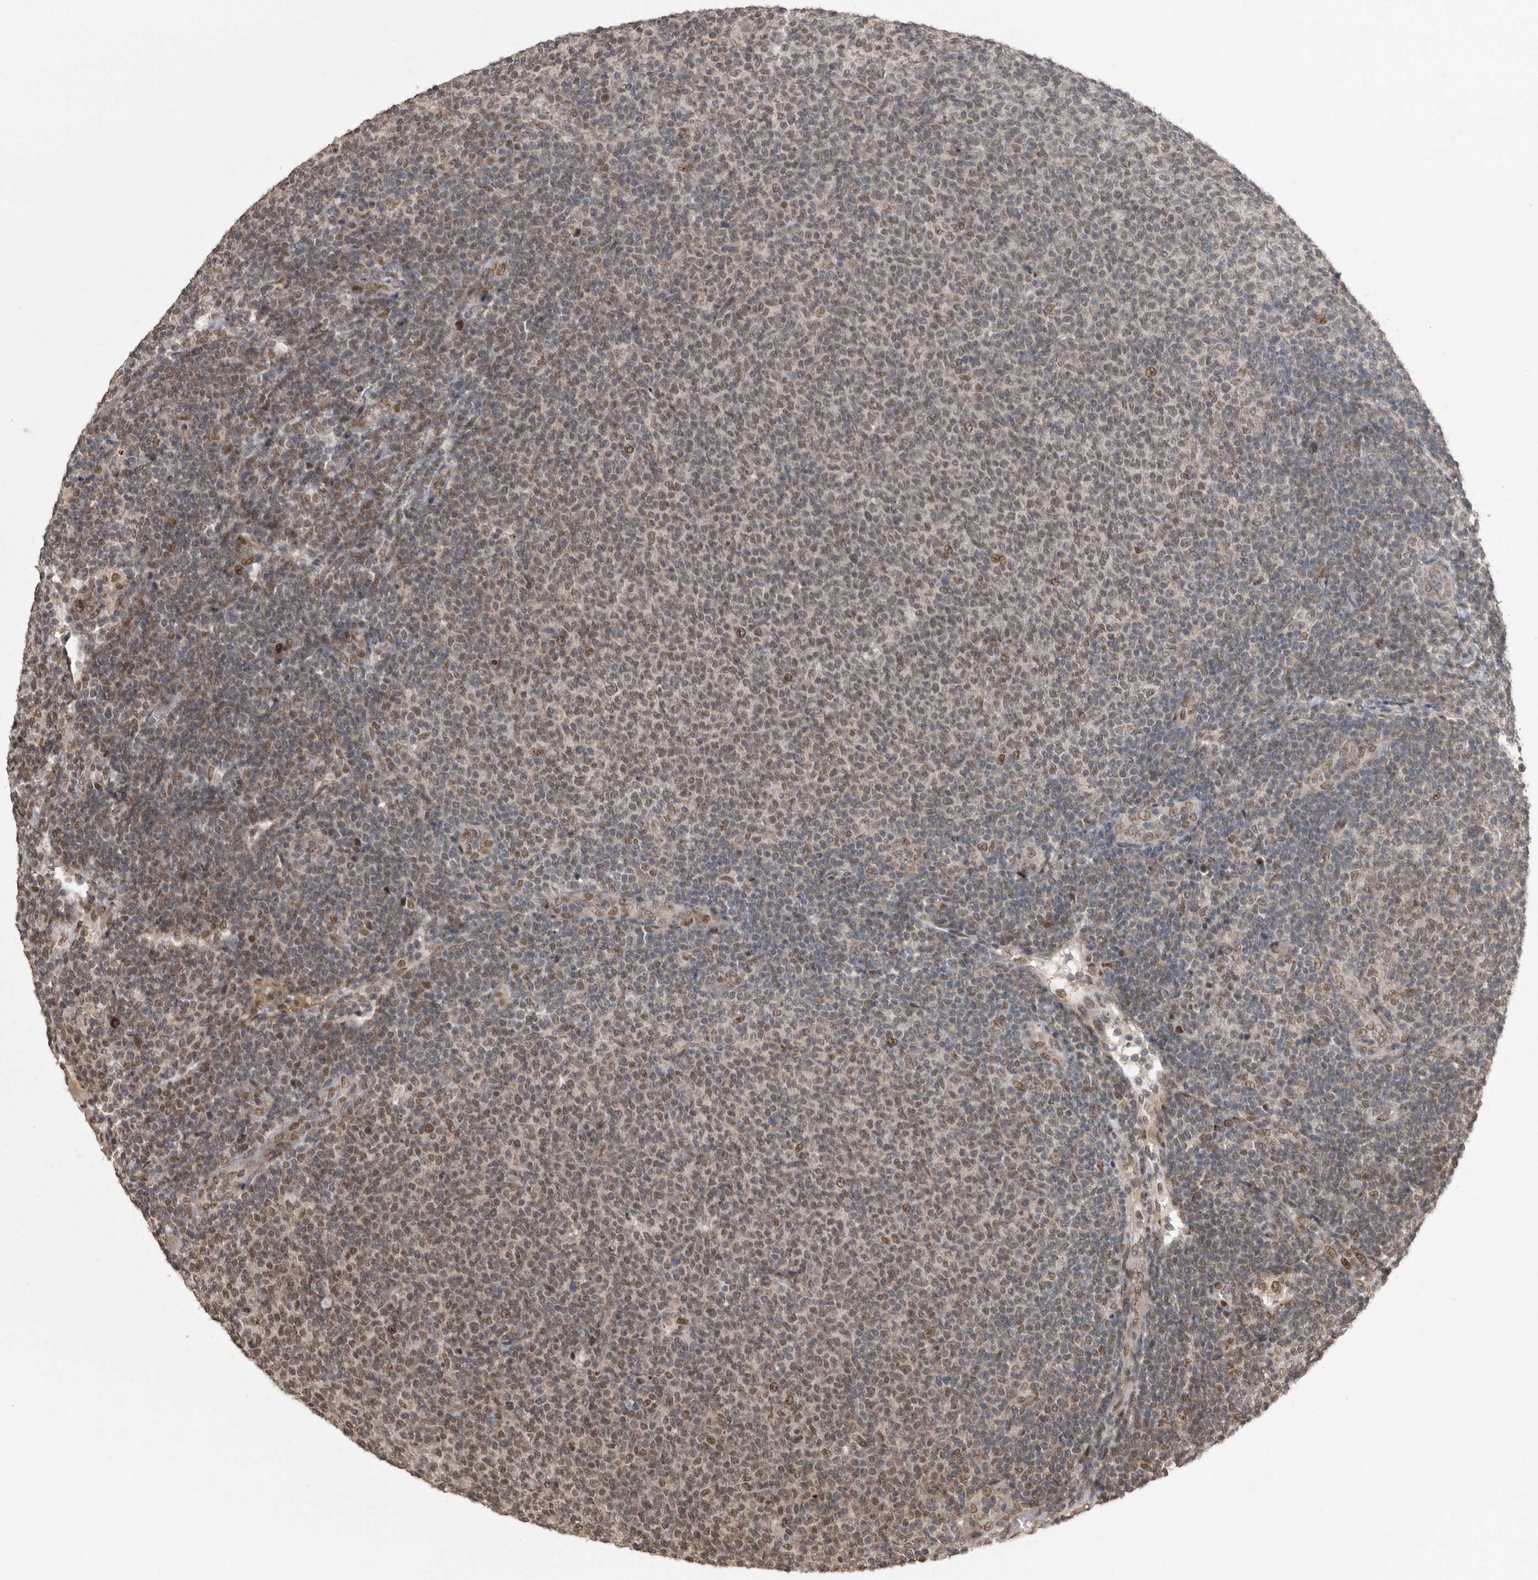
{"staining": {"intensity": "moderate", "quantity": ">75%", "location": "nuclear"}, "tissue": "lymphoma", "cell_type": "Tumor cells", "image_type": "cancer", "snomed": [{"axis": "morphology", "description": "Malignant lymphoma, non-Hodgkin's type, Low grade"}, {"axis": "topography", "description": "Lymph node"}], "caption": "Brown immunohistochemical staining in human low-grade malignant lymphoma, non-Hodgkin's type displays moderate nuclear expression in about >75% of tumor cells.", "gene": "TDRD3", "patient": {"sex": "male", "age": 66}}